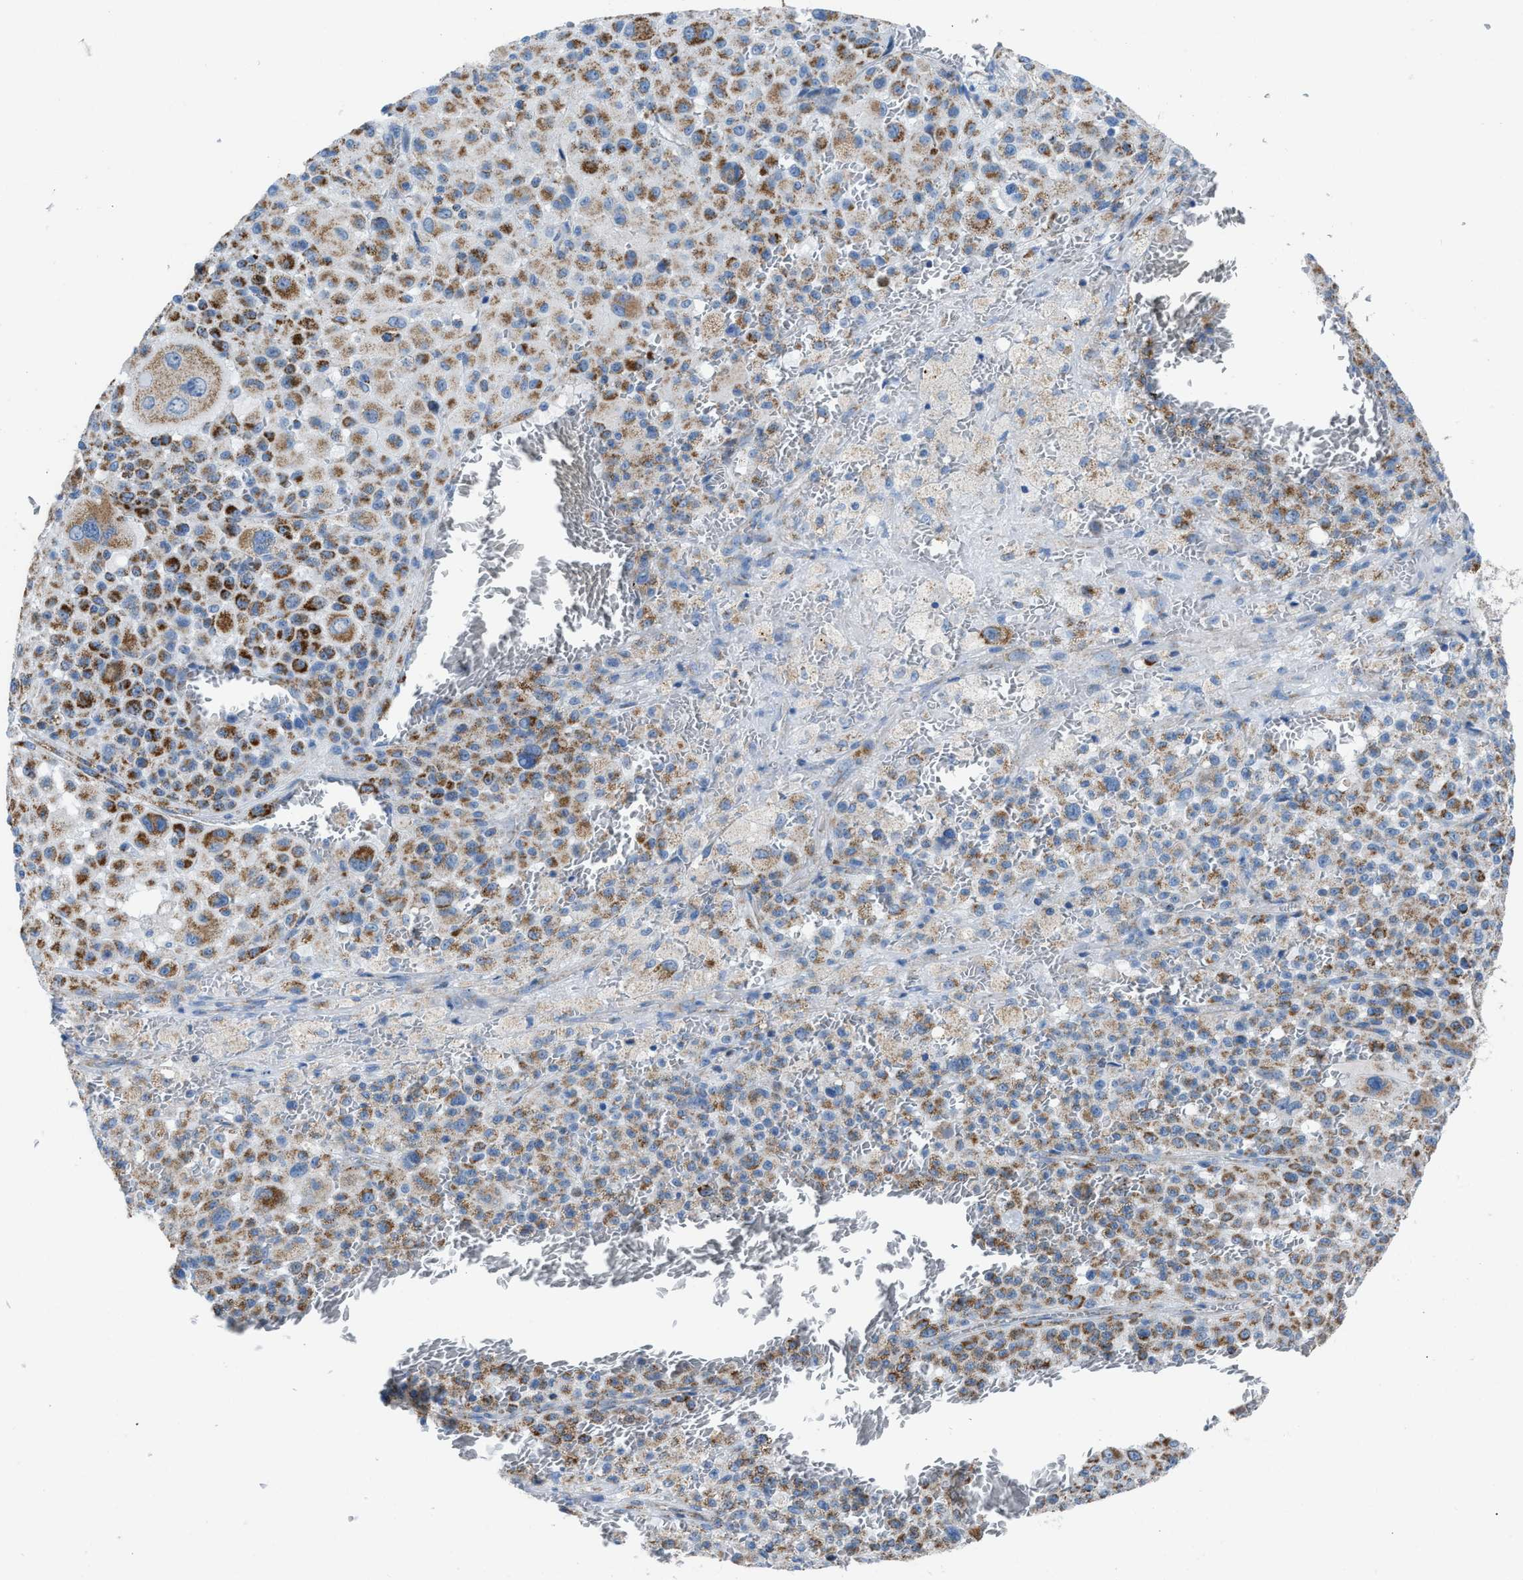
{"staining": {"intensity": "moderate", "quantity": ">75%", "location": "cytoplasmic/membranous"}, "tissue": "melanoma", "cell_type": "Tumor cells", "image_type": "cancer", "snomed": [{"axis": "morphology", "description": "Malignant melanoma, Metastatic site"}, {"axis": "topography", "description": "Skin"}], "caption": "Malignant melanoma (metastatic site) was stained to show a protein in brown. There is medium levels of moderate cytoplasmic/membranous positivity in about >75% of tumor cells. (DAB (3,3'-diaminobenzidine) IHC with brightfield microscopy, high magnification).", "gene": "ETFB", "patient": {"sex": "female", "age": 74}}